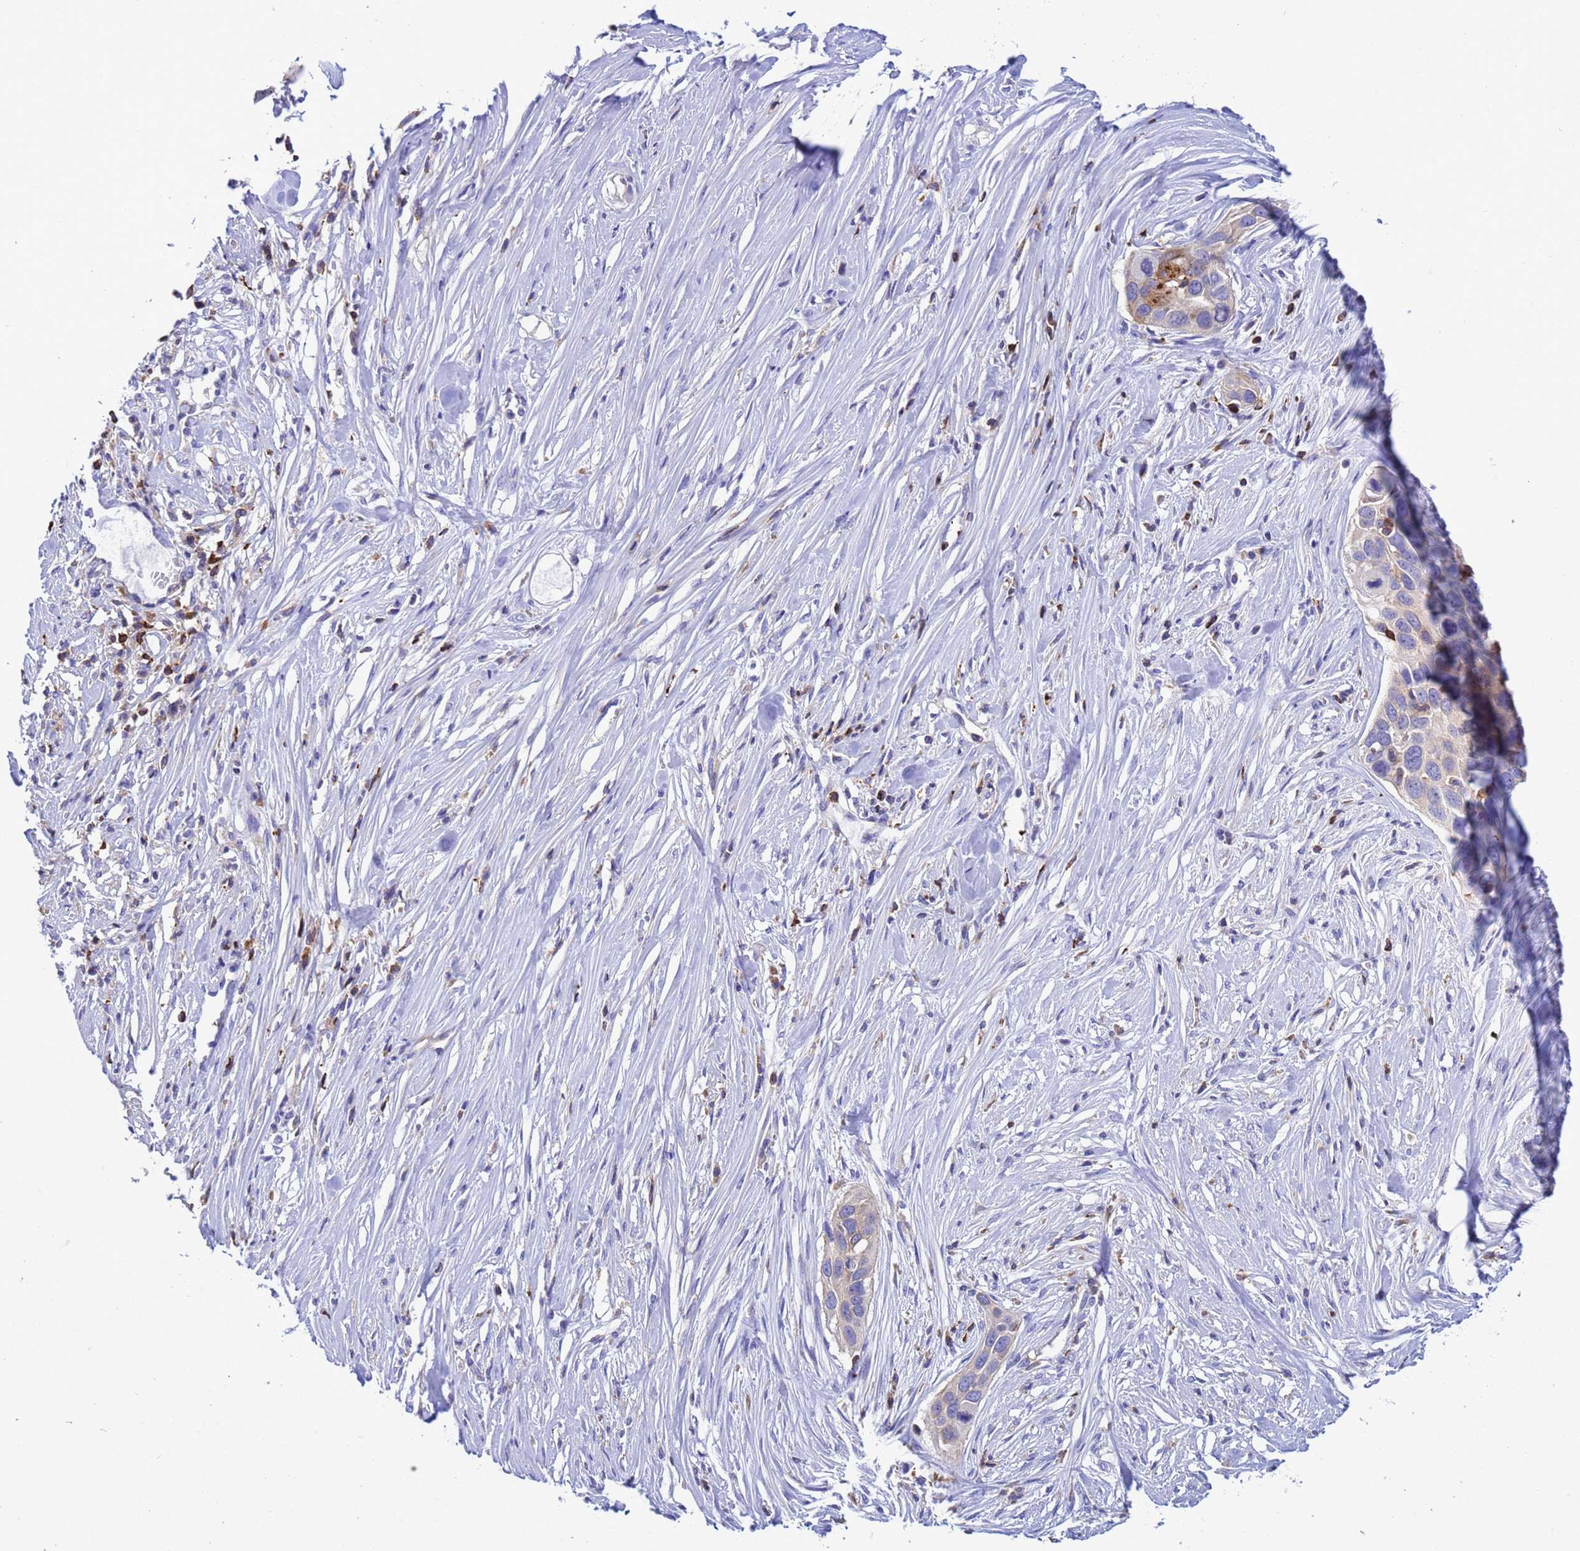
{"staining": {"intensity": "moderate", "quantity": "<25%", "location": "cytoplasmic/membranous"}, "tissue": "pancreatic cancer", "cell_type": "Tumor cells", "image_type": "cancer", "snomed": [{"axis": "morphology", "description": "Adenocarcinoma, NOS"}, {"axis": "topography", "description": "Pancreas"}], "caption": "A brown stain shows moderate cytoplasmic/membranous staining of a protein in human adenocarcinoma (pancreatic) tumor cells. (brown staining indicates protein expression, while blue staining denotes nuclei).", "gene": "EZR", "patient": {"sex": "female", "age": 60}}